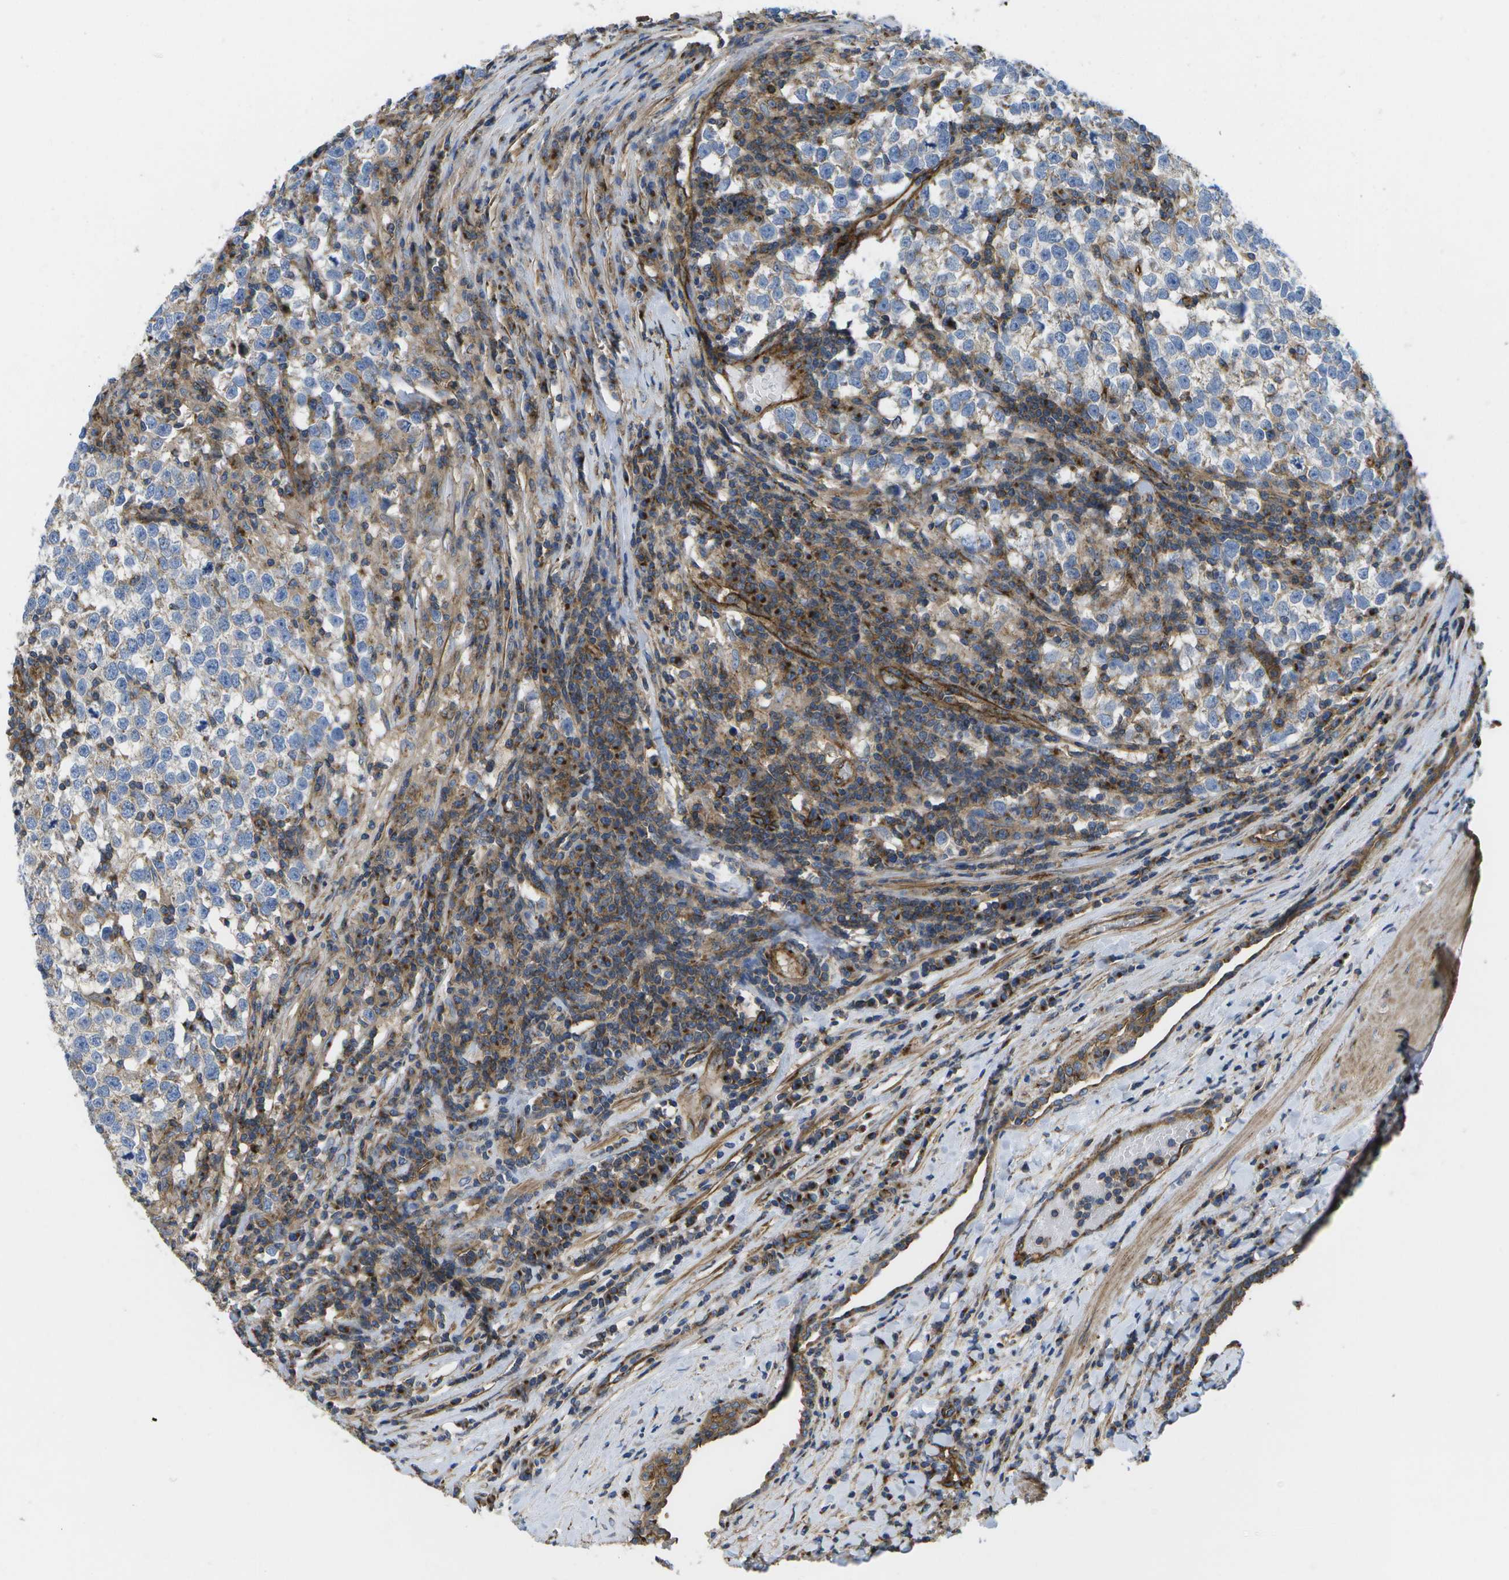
{"staining": {"intensity": "negative", "quantity": "none", "location": "none"}, "tissue": "testis cancer", "cell_type": "Tumor cells", "image_type": "cancer", "snomed": [{"axis": "morphology", "description": "Normal tissue, NOS"}, {"axis": "morphology", "description": "Seminoma, NOS"}, {"axis": "topography", "description": "Testis"}], "caption": "A photomicrograph of human testis cancer is negative for staining in tumor cells.", "gene": "BST2", "patient": {"sex": "male", "age": 43}}